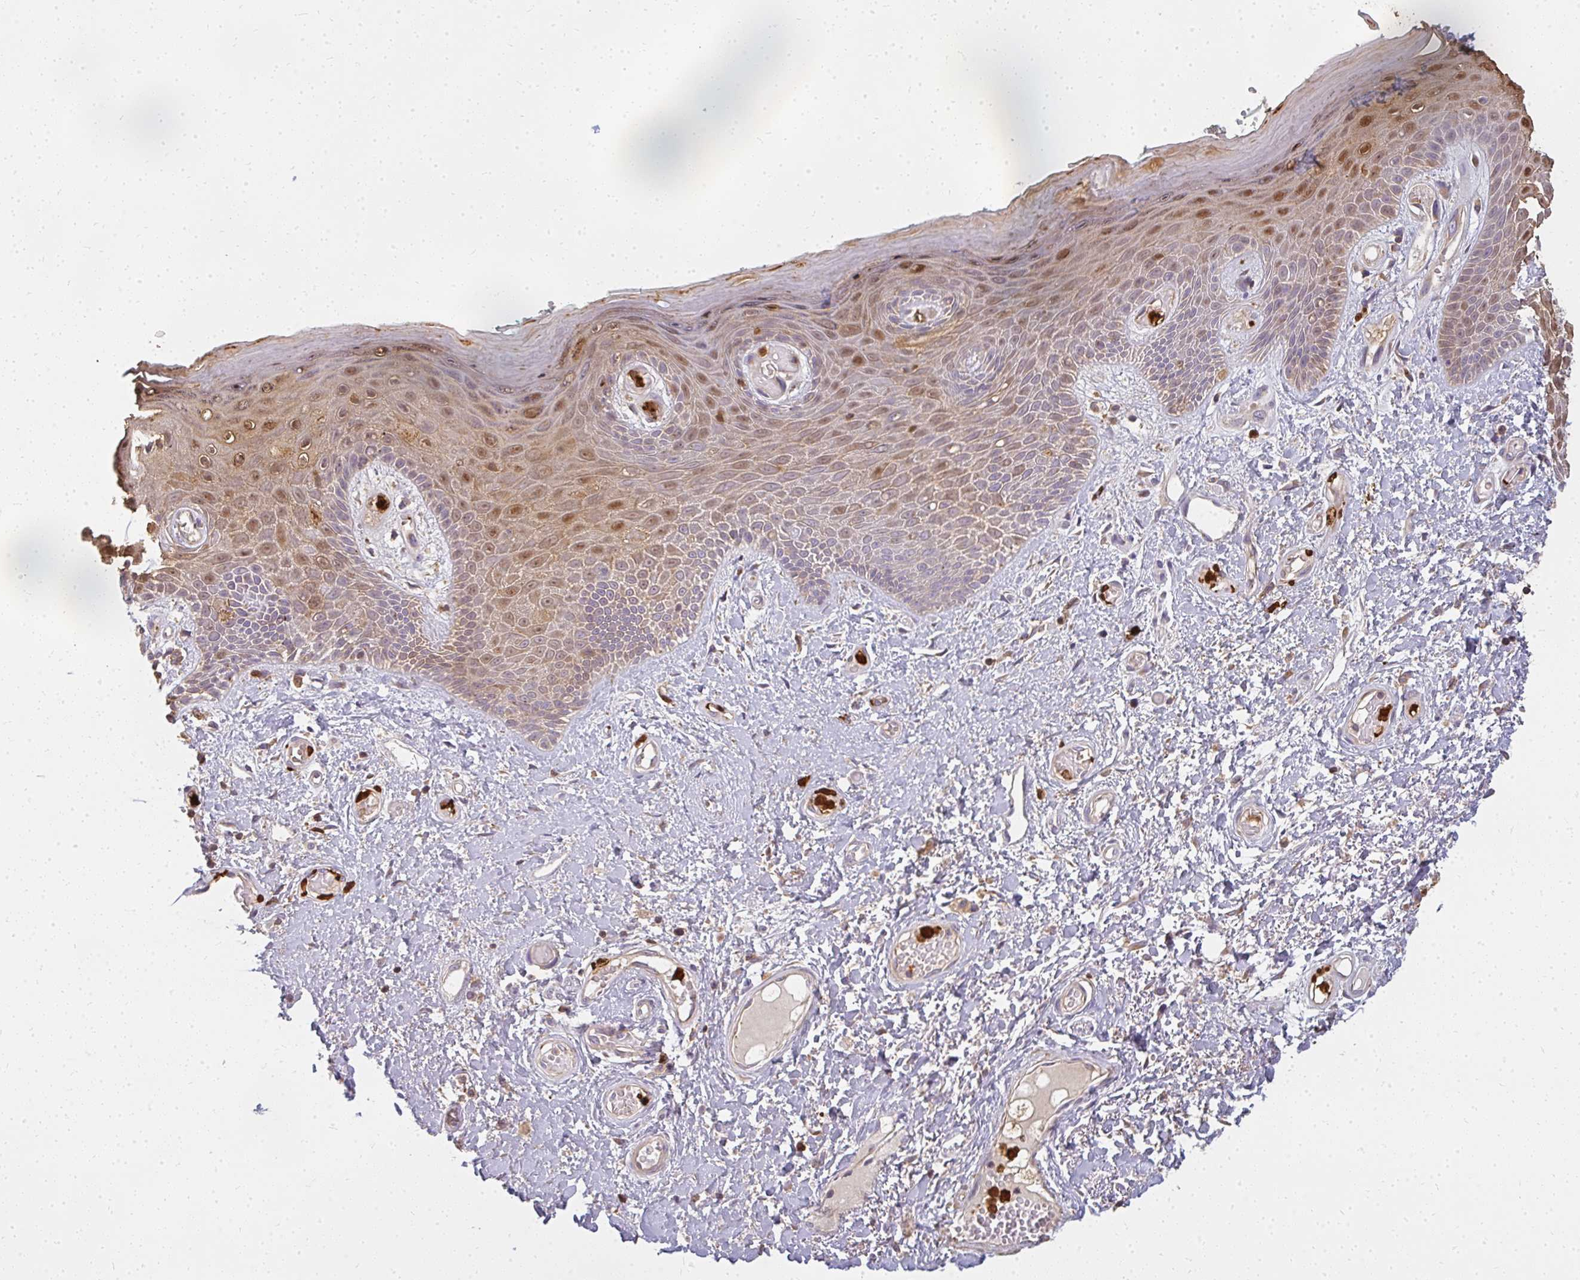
{"staining": {"intensity": "moderate", "quantity": ">75%", "location": "cytoplasmic/membranous,nuclear"}, "tissue": "skin", "cell_type": "Epidermal cells", "image_type": "normal", "snomed": [{"axis": "morphology", "description": "Normal tissue, NOS"}, {"axis": "topography", "description": "Anal"}, {"axis": "topography", "description": "Peripheral nerve tissue"}], "caption": "IHC histopathology image of benign skin: human skin stained using immunohistochemistry (IHC) shows medium levels of moderate protein expression localized specifically in the cytoplasmic/membranous,nuclear of epidermal cells, appearing as a cytoplasmic/membranous,nuclear brown color.", "gene": "CNTRL", "patient": {"sex": "male", "age": 78}}